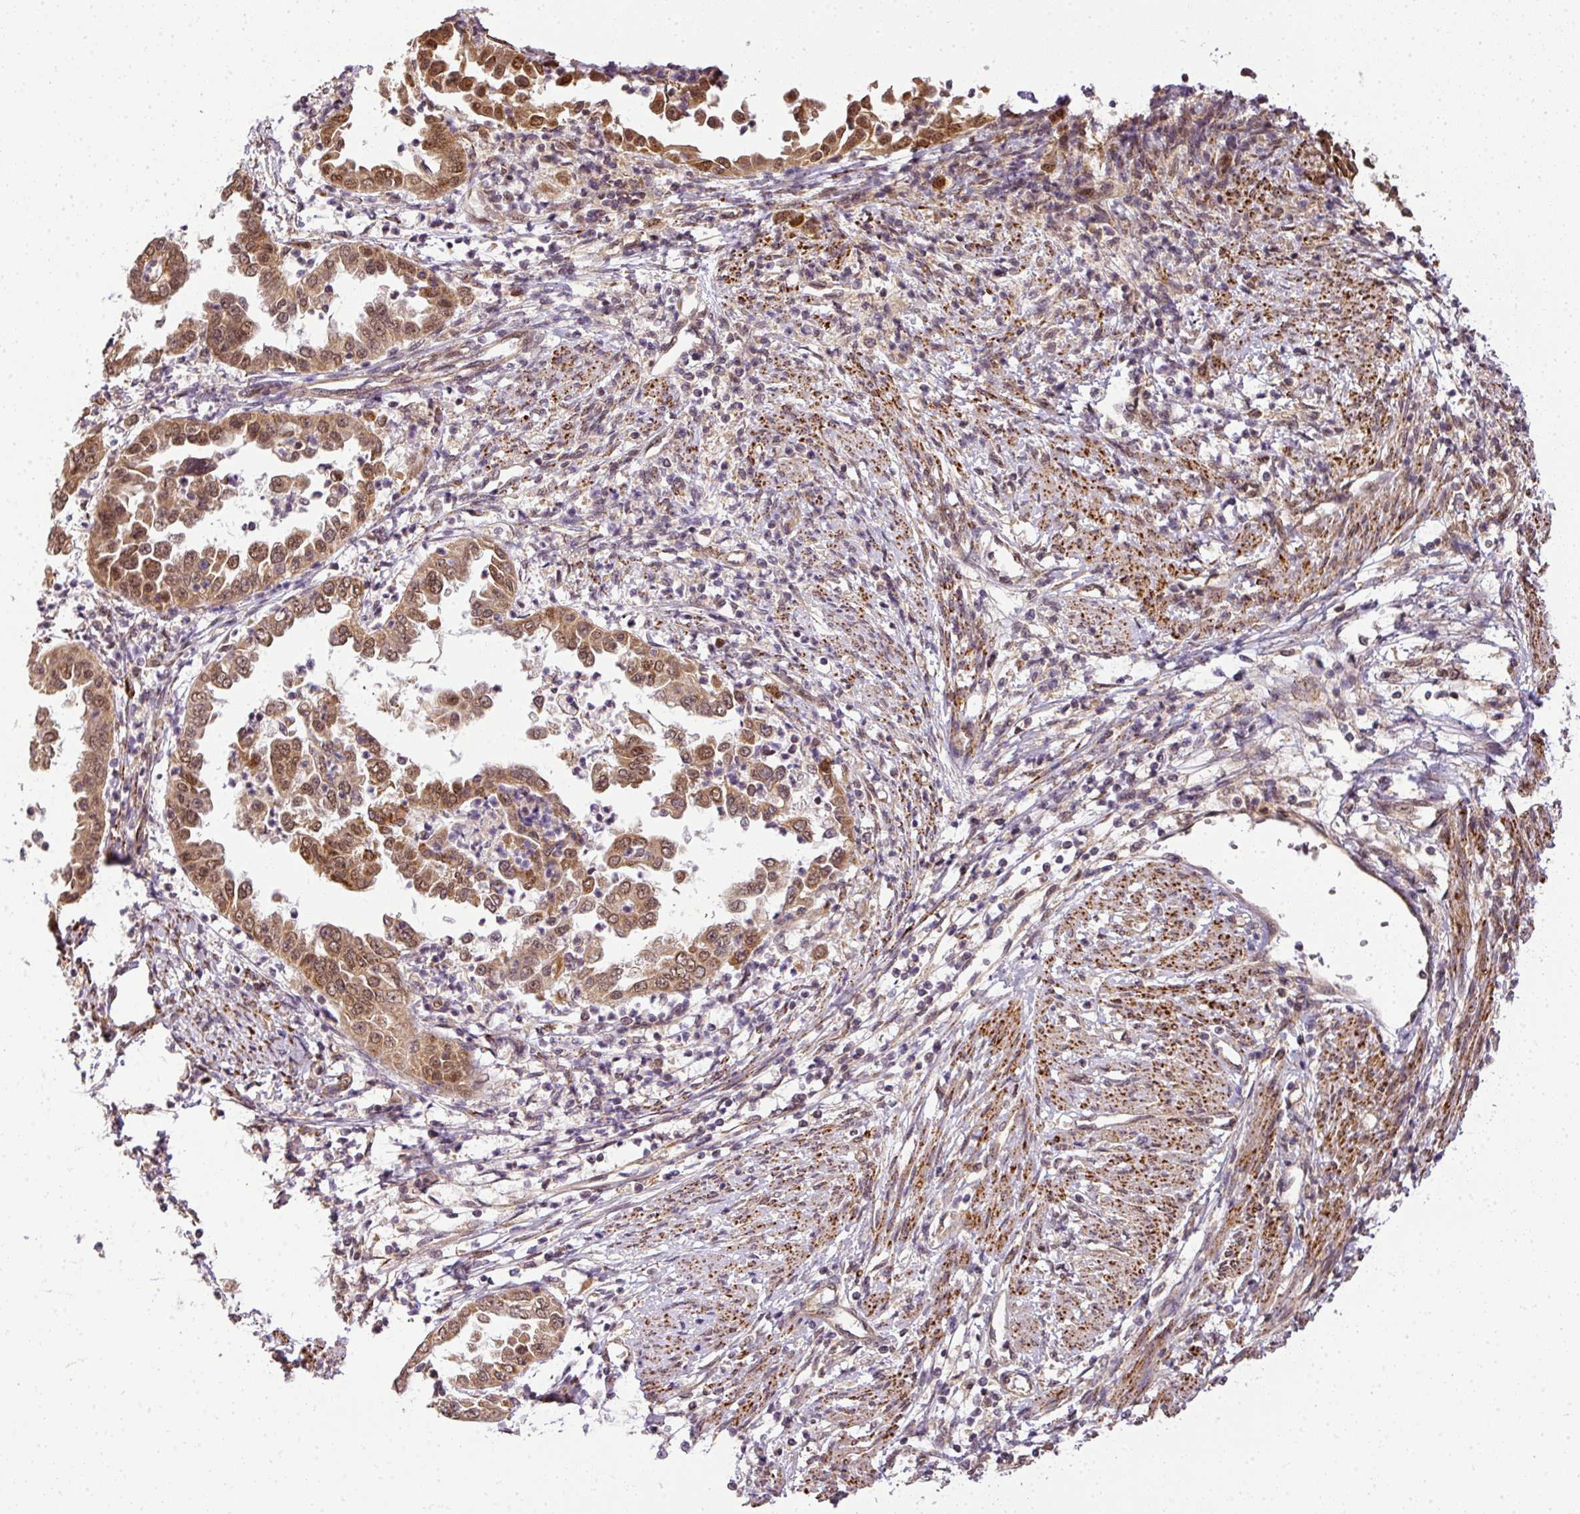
{"staining": {"intensity": "moderate", "quantity": ">75%", "location": "cytoplasmic/membranous,nuclear"}, "tissue": "endometrial cancer", "cell_type": "Tumor cells", "image_type": "cancer", "snomed": [{"axis": "morphology", "description": "Adenocarcinoma, NOS"}, {"axis": "topography", "description": "Endometrium"}], "caption": "This micrograph shows immunohistochemistry staining of endometrial cancer, with medium moderate cytoplasmic/membranous and nuclear staining in about >75% of tumor cells.", "gene": "C1orf226", "patient": {"sex": "female", "age": 85}}